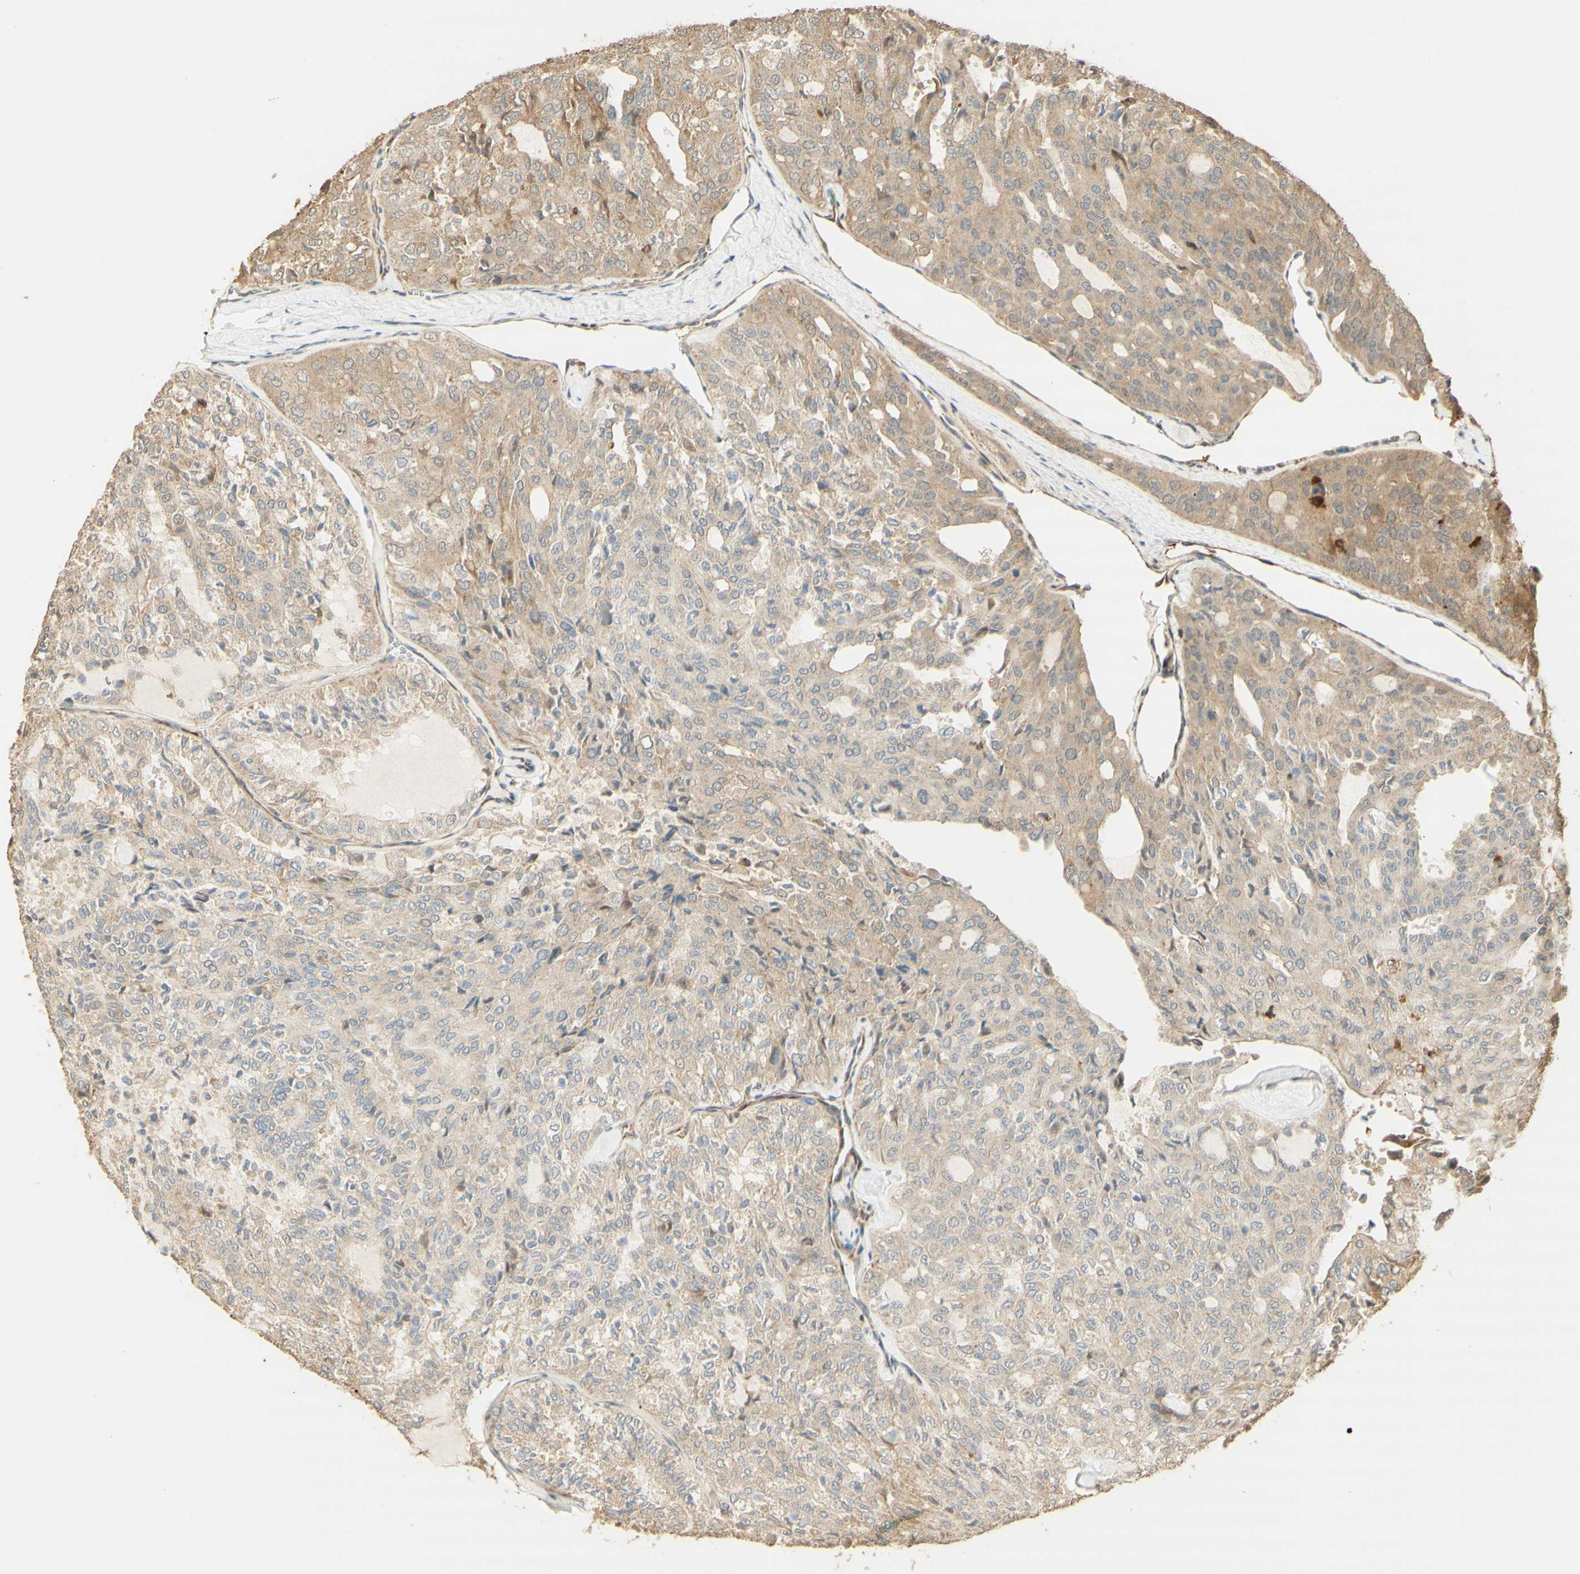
{"staining": {"intensity": "weak", "quantity": ">75%", "location": "cytoplasmic/membranous"}, "tissue": "thyroid cancer", "cell_type": "Tumor cells", "image_type": "cancer", "snomed": [{"axis": "morphology", "description": "Follicular adenoma carcinoma, NOS"}, {"axis": "topography", "description": "Thyroid gland"}], "caption": "Thyroid cancer stained for a protein (brown) reveals weak cytoplasmic/membranous positive staining in approximately >75% of tumor cells.", "gene": "AGER", "patient": {"sex": "male", "age": 75}}